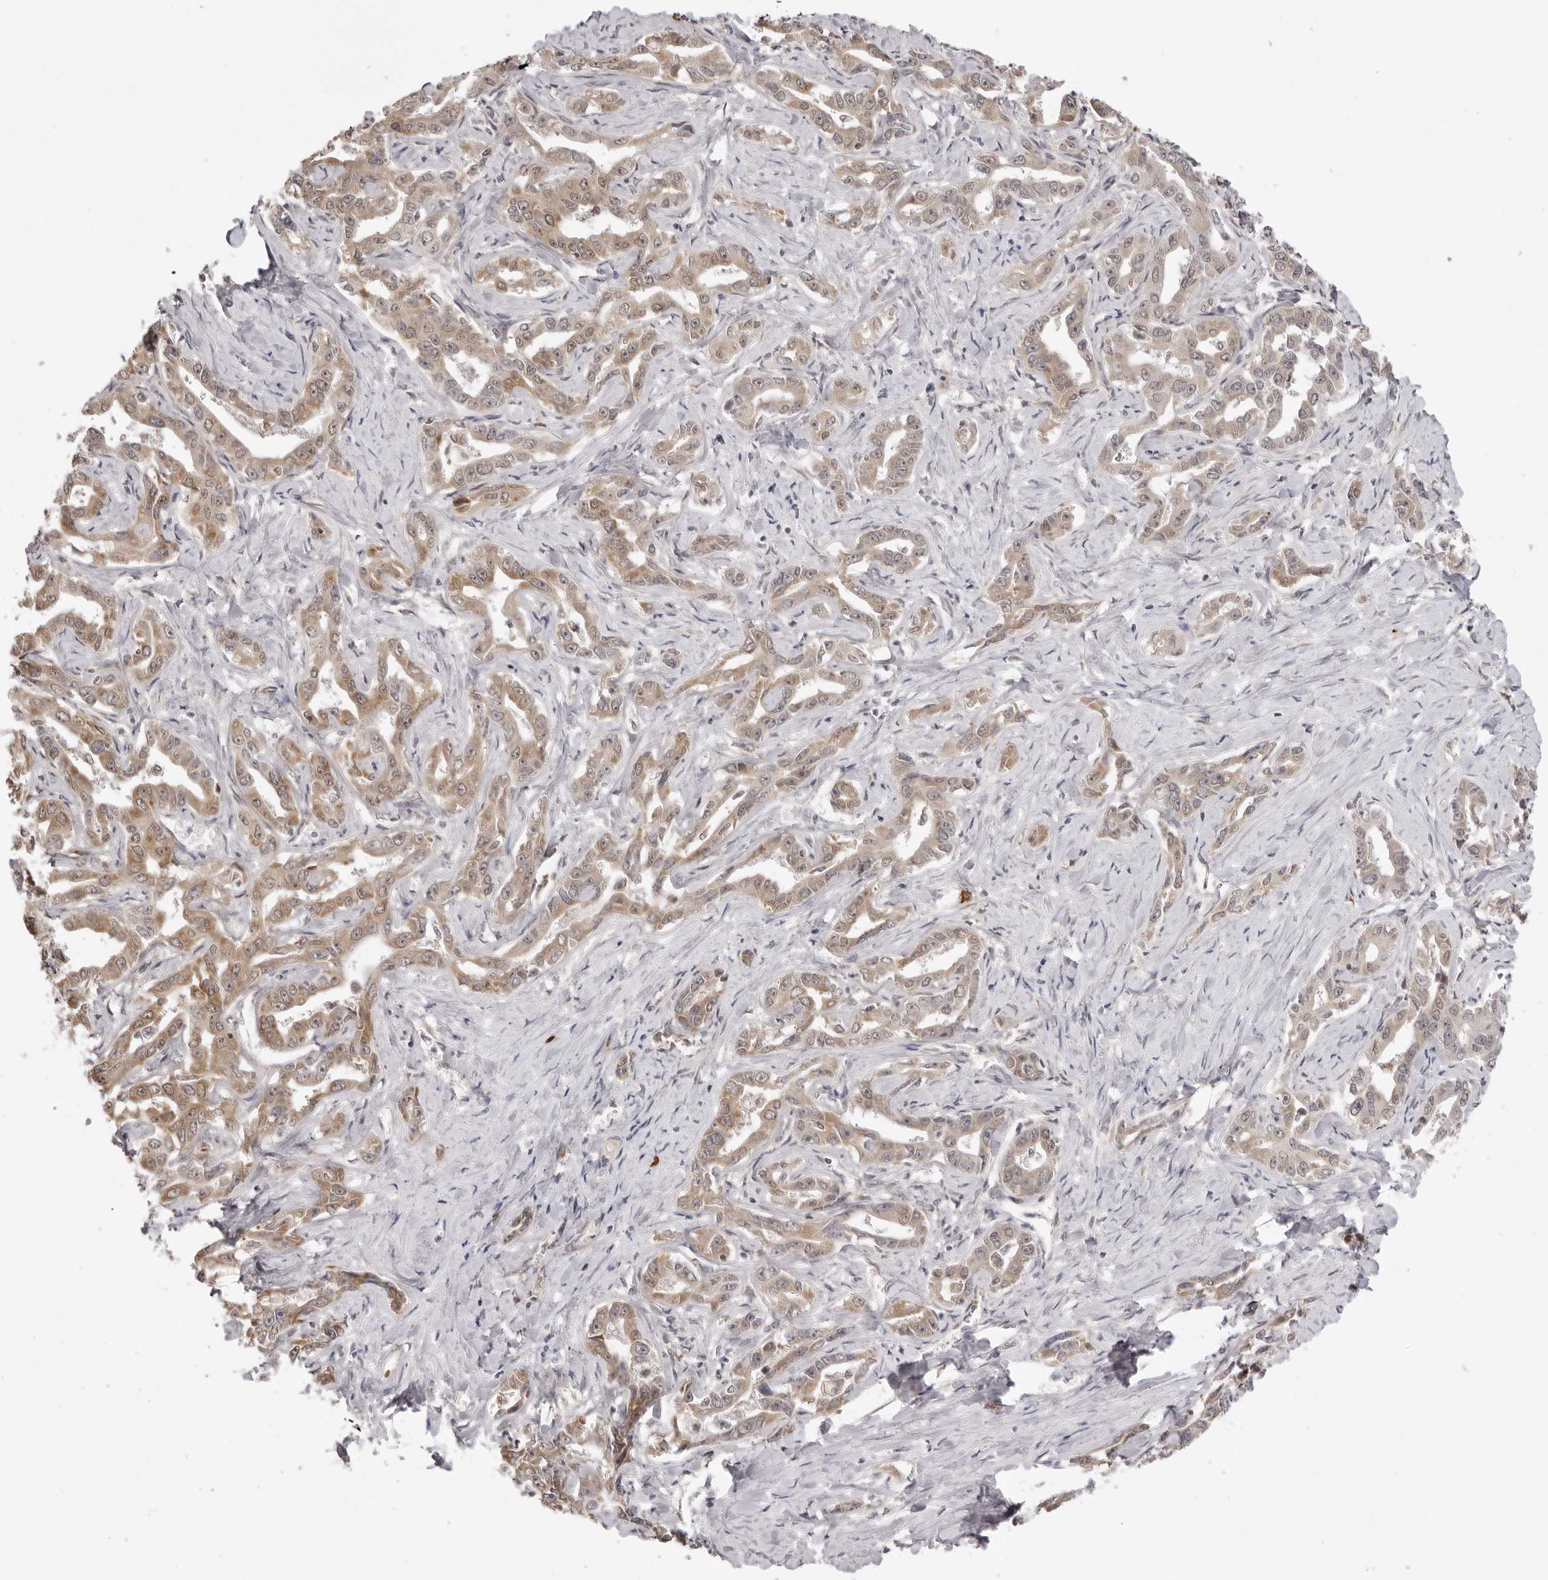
{"staining": {"intensity": "weak", "quantity": ">75%", "location": "cytoplasmic/membranous,nuclear"}, "tissue": "liver cancer", "cell_type": "Tumor cells", "image_type": "cancer", "snomed": [{"axis": "morphology", "description": "Cholangiocarcinoma"}, {"axis": "topography", "description": "Liver"}], "caption": "Immunohistochemistry staining of liver cancer (cholangiocarcinoma), which shows low levels of weak cytoplasmic/membranous and nuclear positivity in approximately >75% of tumor cells indicating weak cytoplasmic/membranous and nuclear protein staining. The staining was performed using DAB (brown) for protein detection and nuclei were counterstained in hematoxylin (blue).", "gene": "ZC3H11A", "patient": {"sex": "male", "age": 59}}